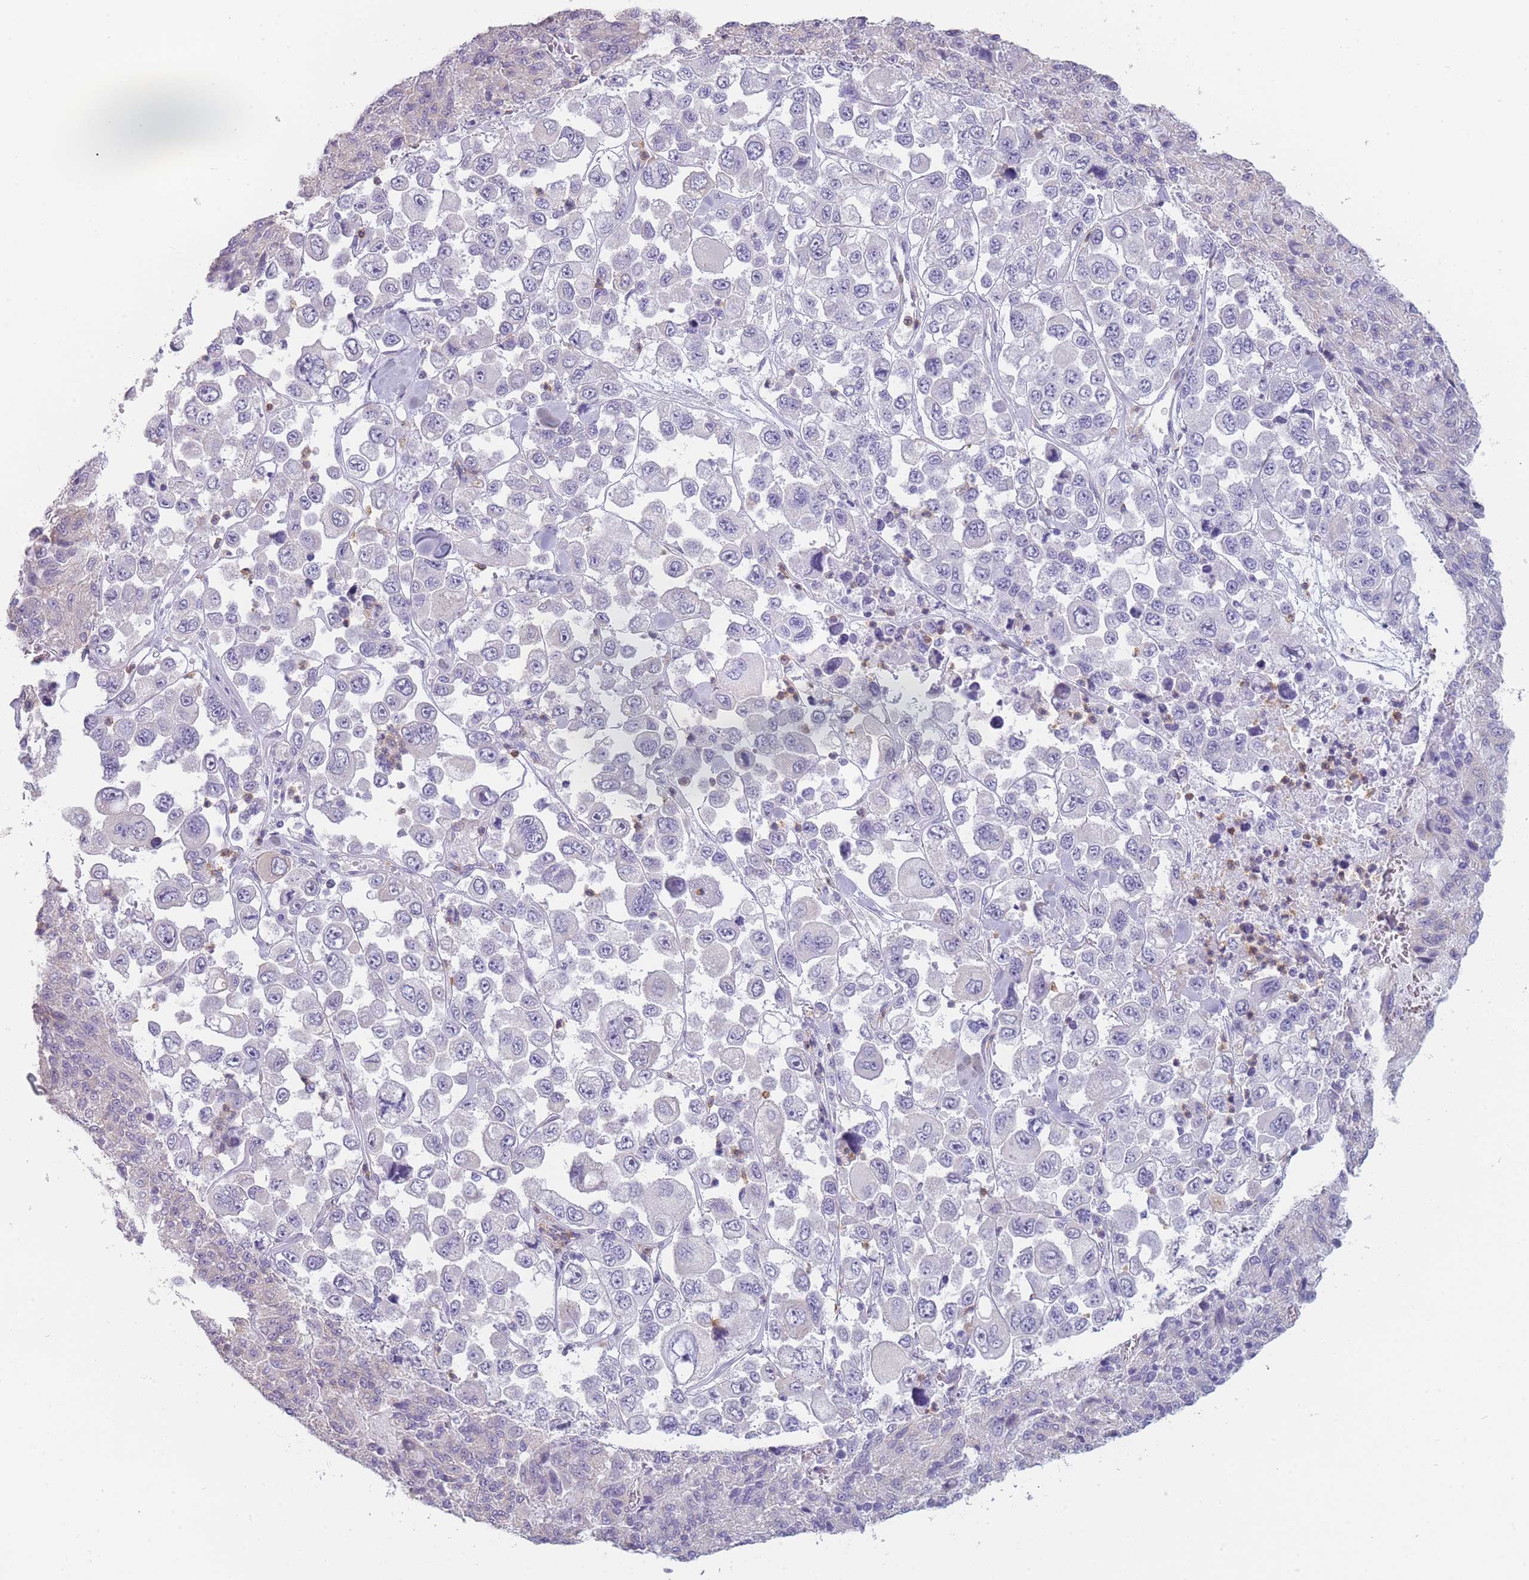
{"staining": {"intensity": "negative", "quantity": "none", "location": "none"}, "tissue": "melanoma", "cell_type": "Tumor cells", "image_type": "cancer", "snomed": [{"axis": "morphology", "description": "Malignant melanoma, Metastatic site"}, {"axis": "topography", "description": "Lymph node"}], "caption": "DAB immunohistochemical staining of malignant melanoma (metastatic site) demonstrates no significant positivity in tumor cells.", "gene": "ZNF627", "patient": {"sex": "female", "age": 54}}